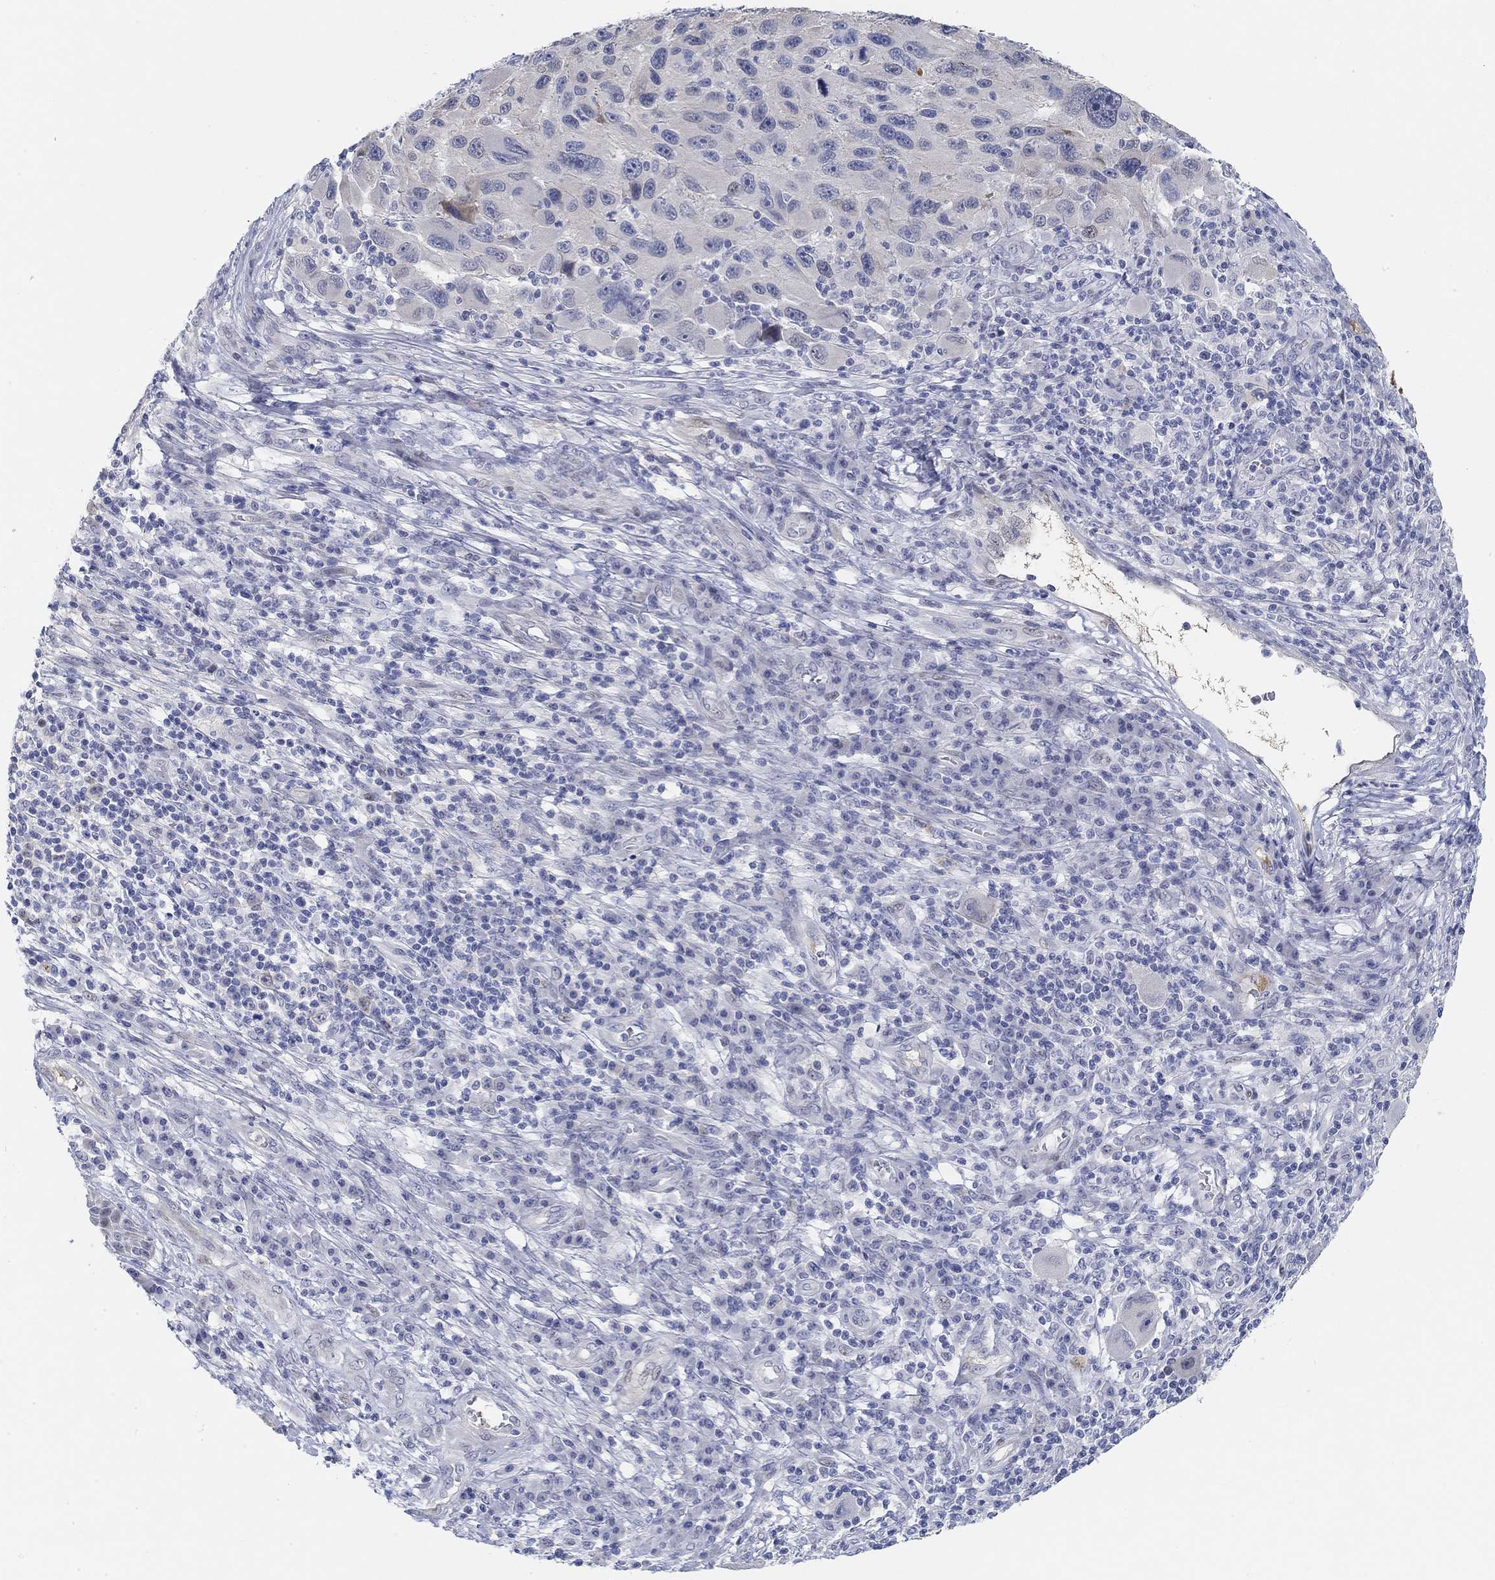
{"staining": {"intensity": "negative", "quantity": "none", "location": "none"}, "tissue": "melanoma", "cell_type": "Tumor cells", "image_type": "cancer", "snomed": [{"axis": "morphology", "description": "Malignant melanoma, NOS"}, {"axis": "topography", "description": "Skin"}], "caption": "Protein analysis of malignant melanoma demonstrates no significant positivity in tumor cells.", "gene": "SNTG2", "patient": {"sex": "male", "age": 53}}